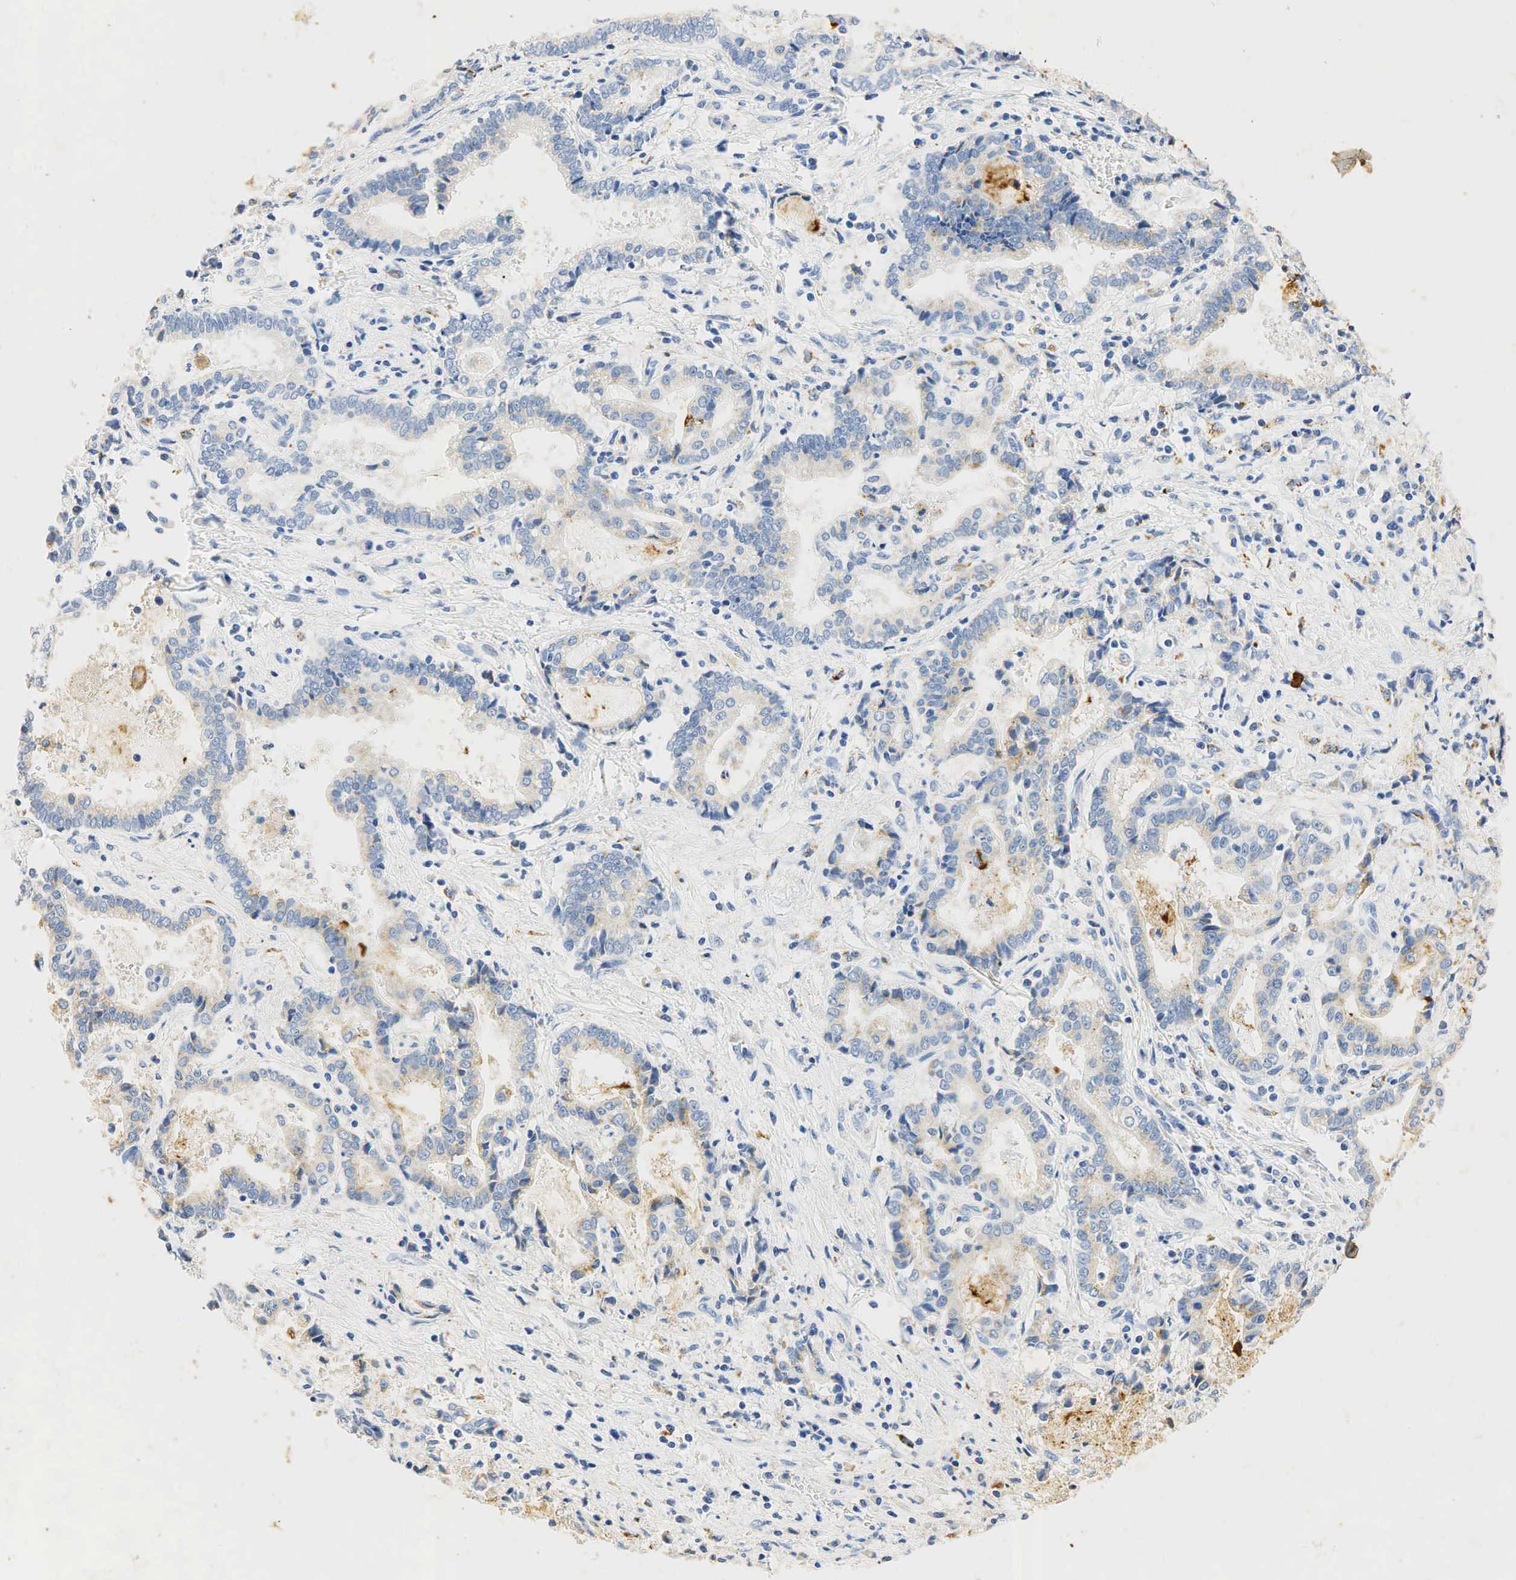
{"staining": {"intensity": "weak", "quantity": "25%-75%", "location": "cytoplasmic/membranous"}, "tissue": "liver cancer", "cell_type": "Tumor cells", "image_type": "cancer", "snomed": [{"axis": "morphology", "description": "Cholangiocarcinoma"}, {"axis": "topography", "description": "Liver"}], "caption": "Liver cancer stained with DAB (3,3'-diaminobenzidine) immunohistochemistry exhibits low levels of weak cytoplasmic/membranous staining in approximately 25%-75% of tumor cells. The protein is stained brown, and the nuclei are stained in blue (DAB IHC with brightfield microscopy, high magnification).", "gene": "SYP", "patient": {"sex": "male", "age": 57}}